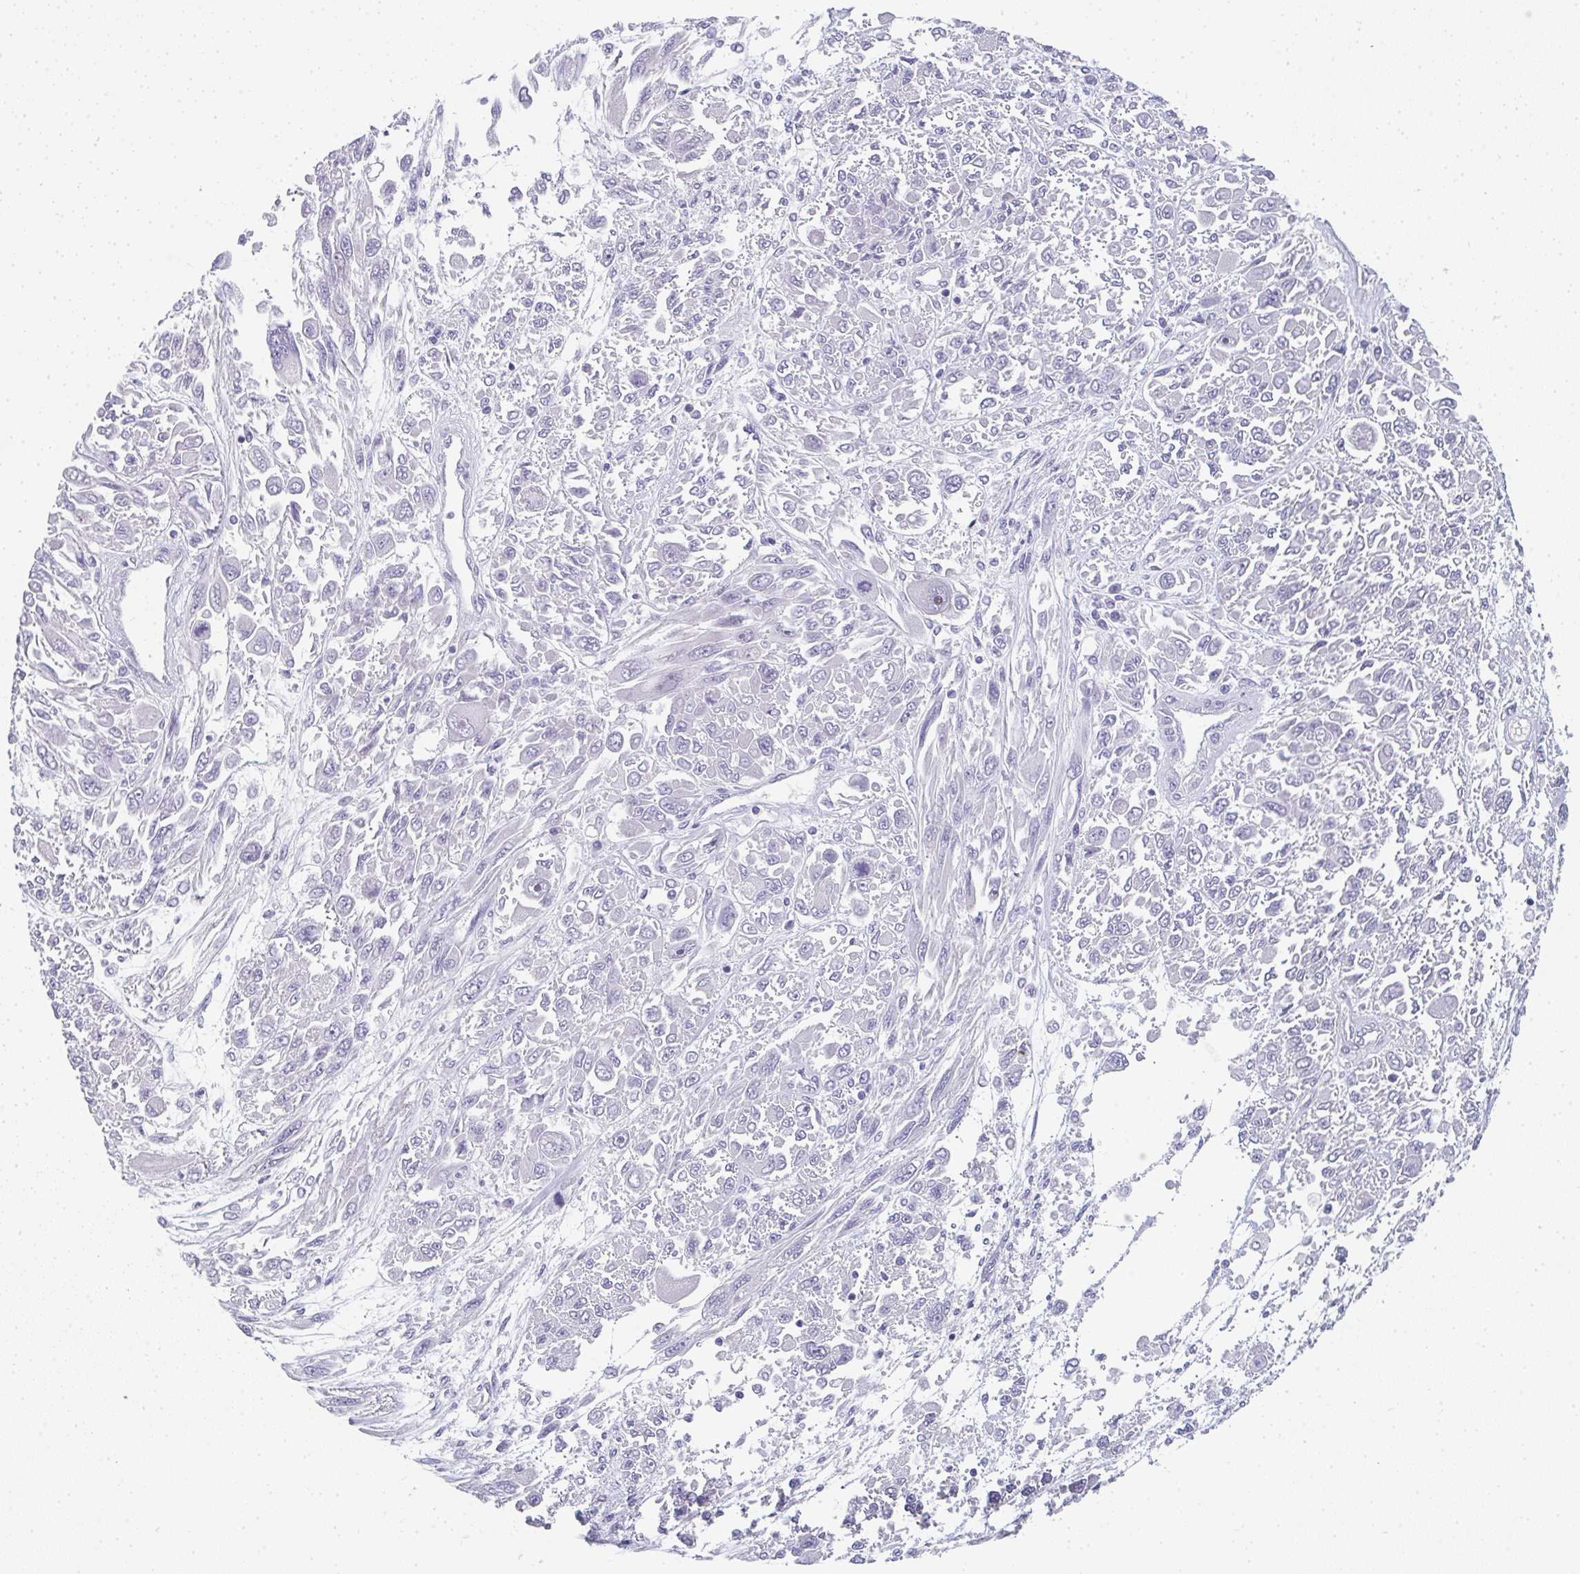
{"staining": {"intensity": "negative", "quantity": "none", "location": "none"}, "tissue": "melanoma", "cell_type": "Tumor cells", "image_type": "cancer", "snomed": [{"axis": "morphology", "description": "Malignant melanoma, NOS"}, {"axis": "topography", "description": "Skin"}], "caption": "The micrograph exhibits no staining of tumor cells in malignant melanoma. (DAB immunohistochemistry with hematoxylin counter stain).", "gene": "NEU2", "patient": {"sex": "female", "age": 91}}